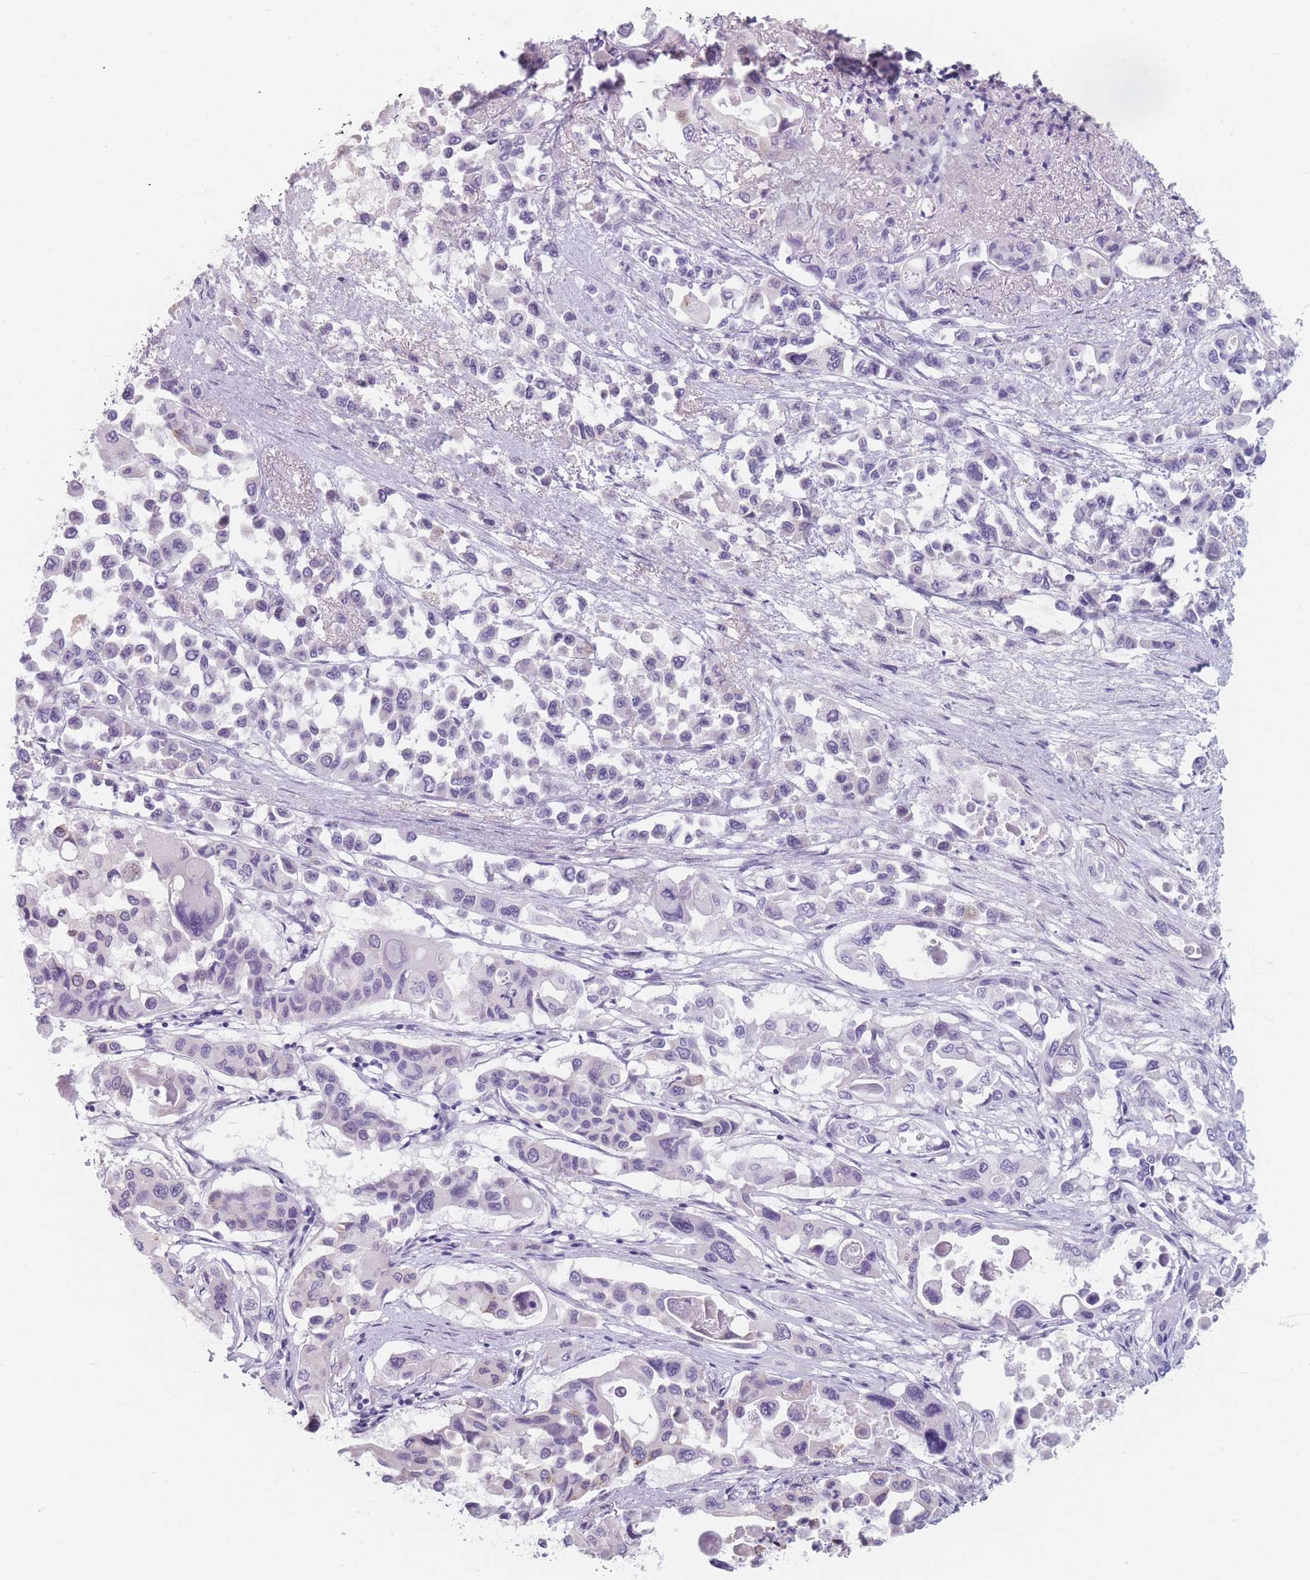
{"staining": {"intensity": "negative", "quantity": "none", "location": "none"}, "tissue": "pancreatic cancer", "cell_type": "Tumor cells", "image_type": "cancer", "snomed": [{"axis": "morphology", "description": "Adenocarcinoma, NOS"}, {"axis": "topography", "description": "Pancreas"}], "caption": "Immunohistochemistry (IHC) photomicrograph of neoplastic tissue: adenocarcinoma (pancreatic) stained with DAB exhibits no significant protein expression in tumor cells.", "gene": "PIGM", "patient": {"sex": "male", "age": 92}}